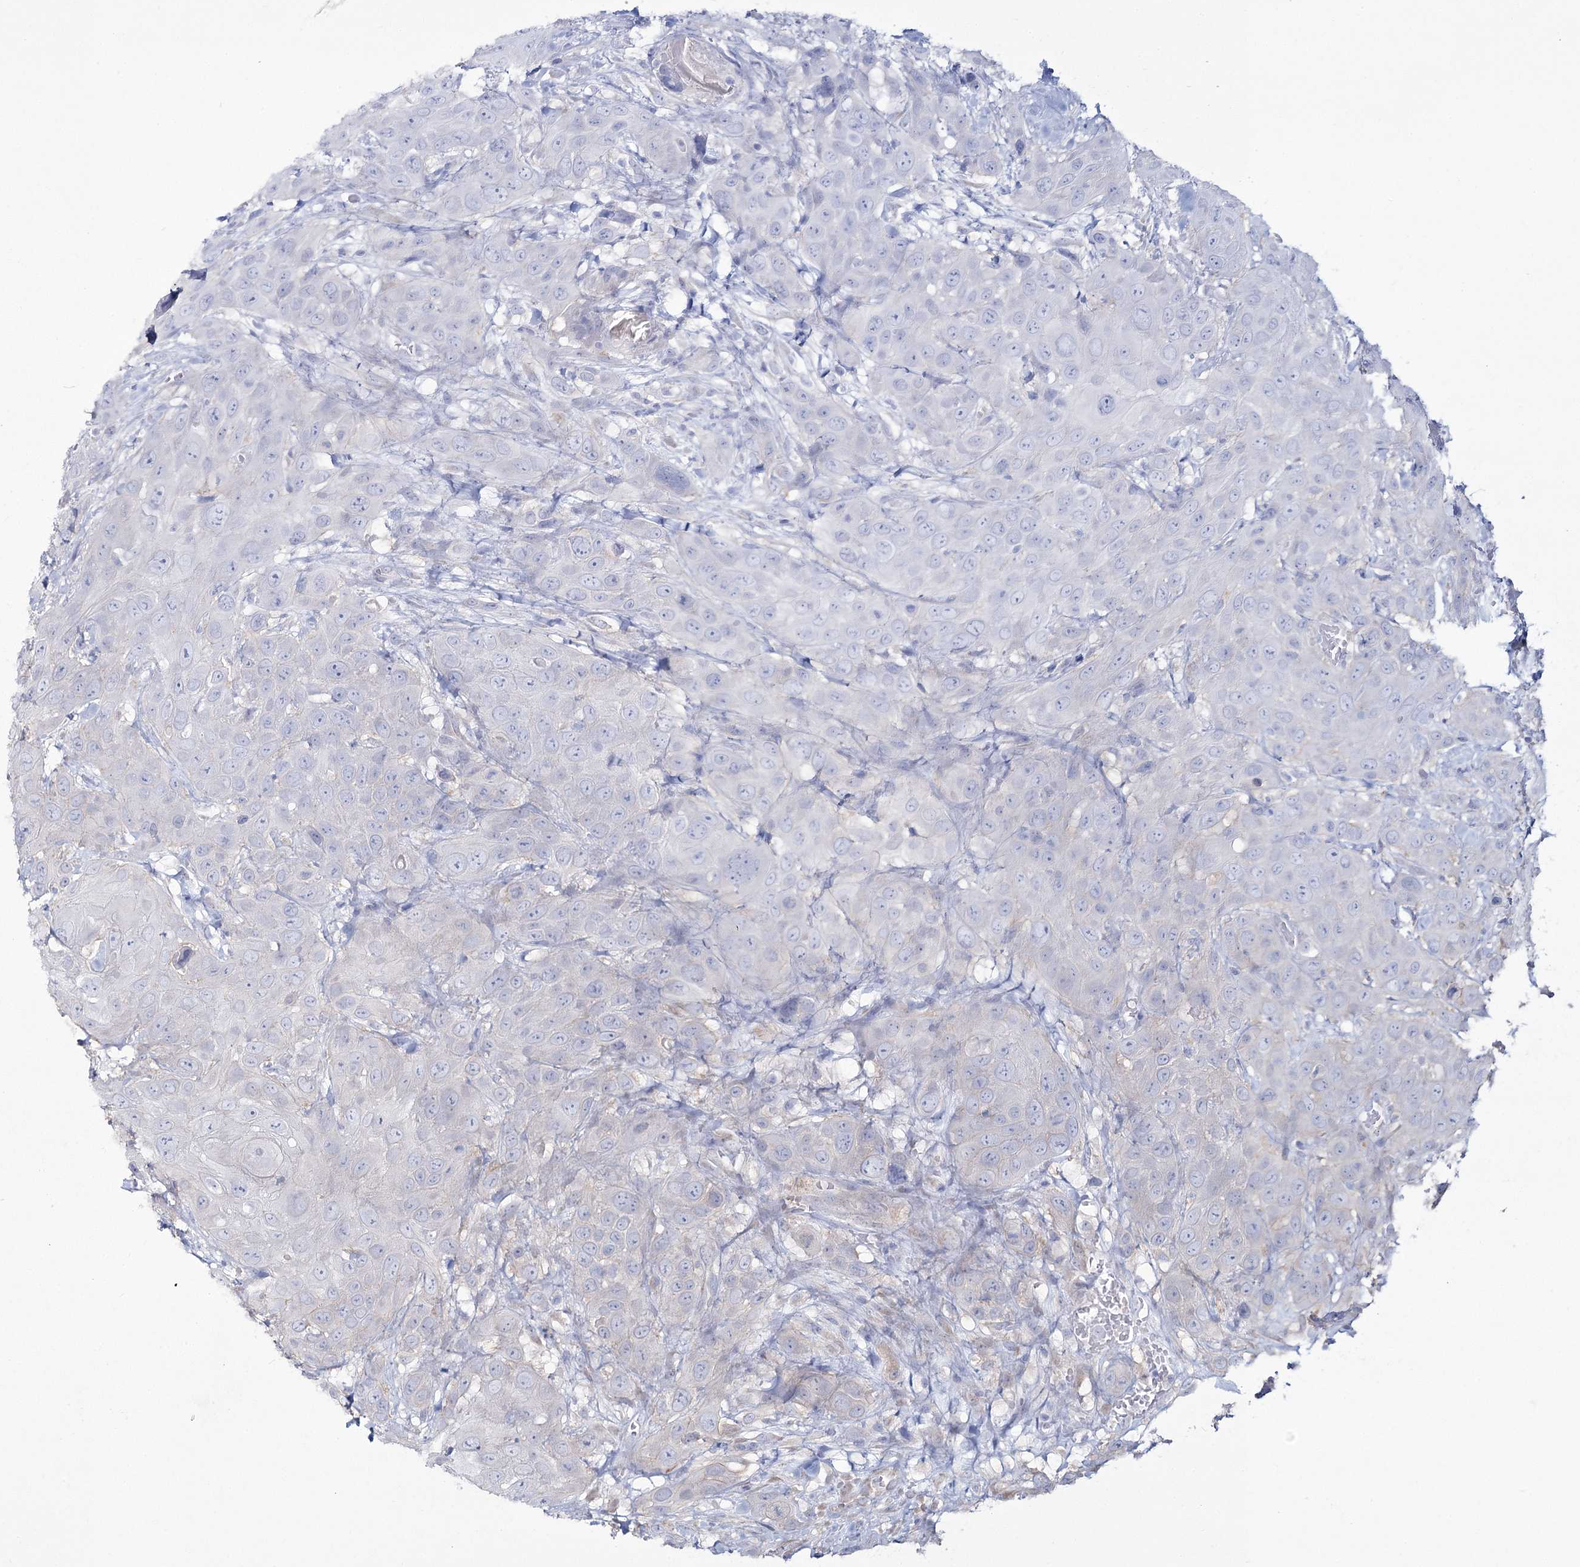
{"staining": {"intensity": "negative", "quantity": "none", "location": "none"}, "tissue": "head and neck cancer", "cell_type": "Tumor cells", "image_type": "cancer", "snomed": [{"axis": "morphology", "description": "Squamous cell carcinoma, NOS"}, {"axis": "topography", "description": "Head-Neck"}], "caption": "Tumor cells are negative for brown protein staining in head and neck cancer (squamous cell carcinoma).", "gene": "ME3", "patient": {"sex": "male", "age": 81}}